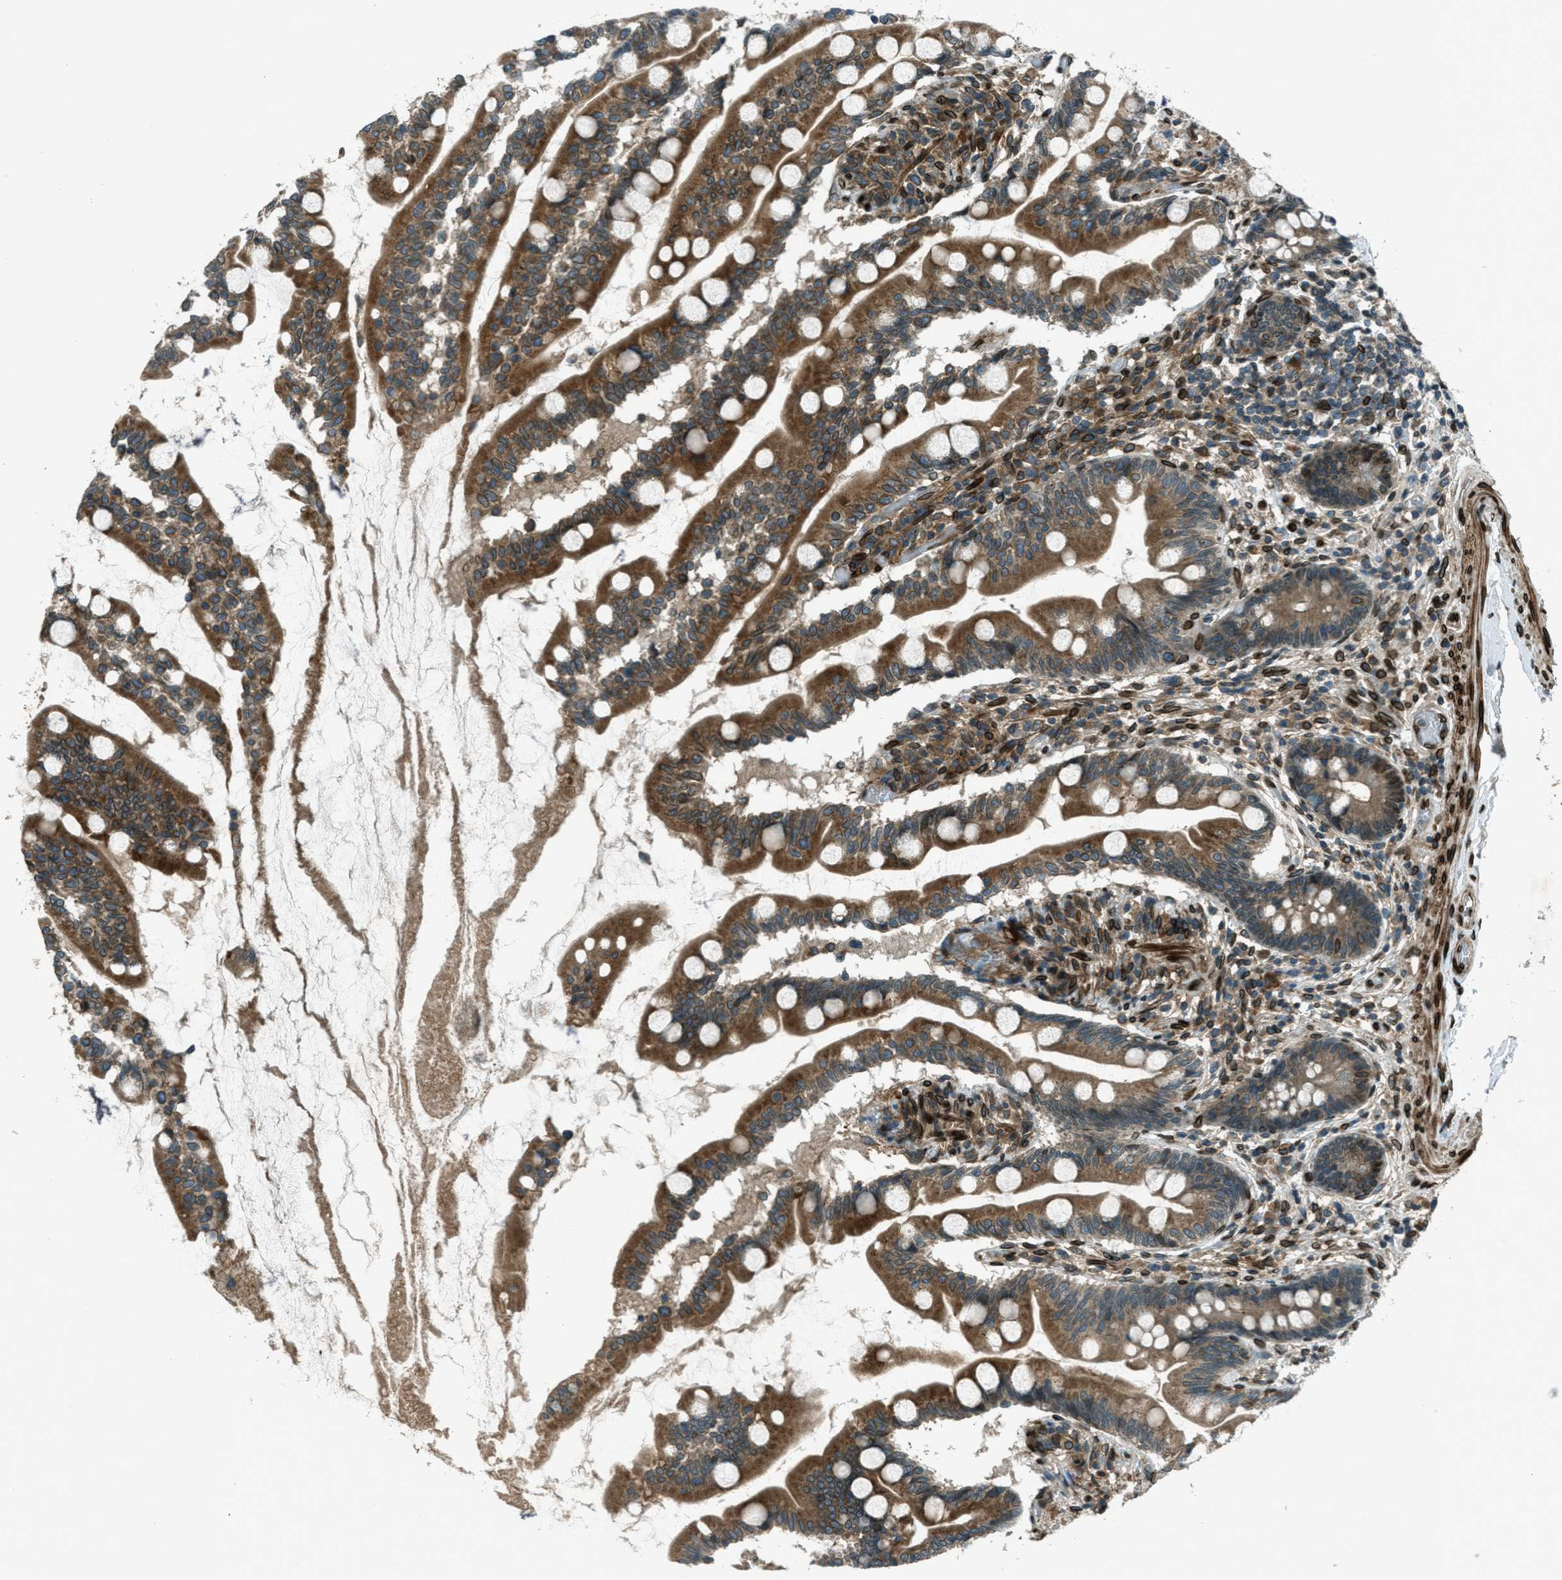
{"staining": {"intensity": "strong", "quantity": ">75%", "location": "cytoplasmic/membranous,nuclear"}, "tissue": "small intestine", "cell_type": "Glandular cells", "image_type": "normal", "snomed": [{"axis": "morphology", "description": "Normal tissue, NOS"}, {"axis": "topography", "description": "Small intestine"}], "caption": "Protein staining of unremarkable small intestine reveals strong cytoplasmic/membranous,nuclear expression in approximately >75% of glandular cells. Using DAB (3,3'-diaminobenzidine) (brown) and hematoxylin (blue) stains, captured at high magnification using brightfield microscopy.", "gene": "LEMD2", "patient": {"sex": "female", "age": 56}}